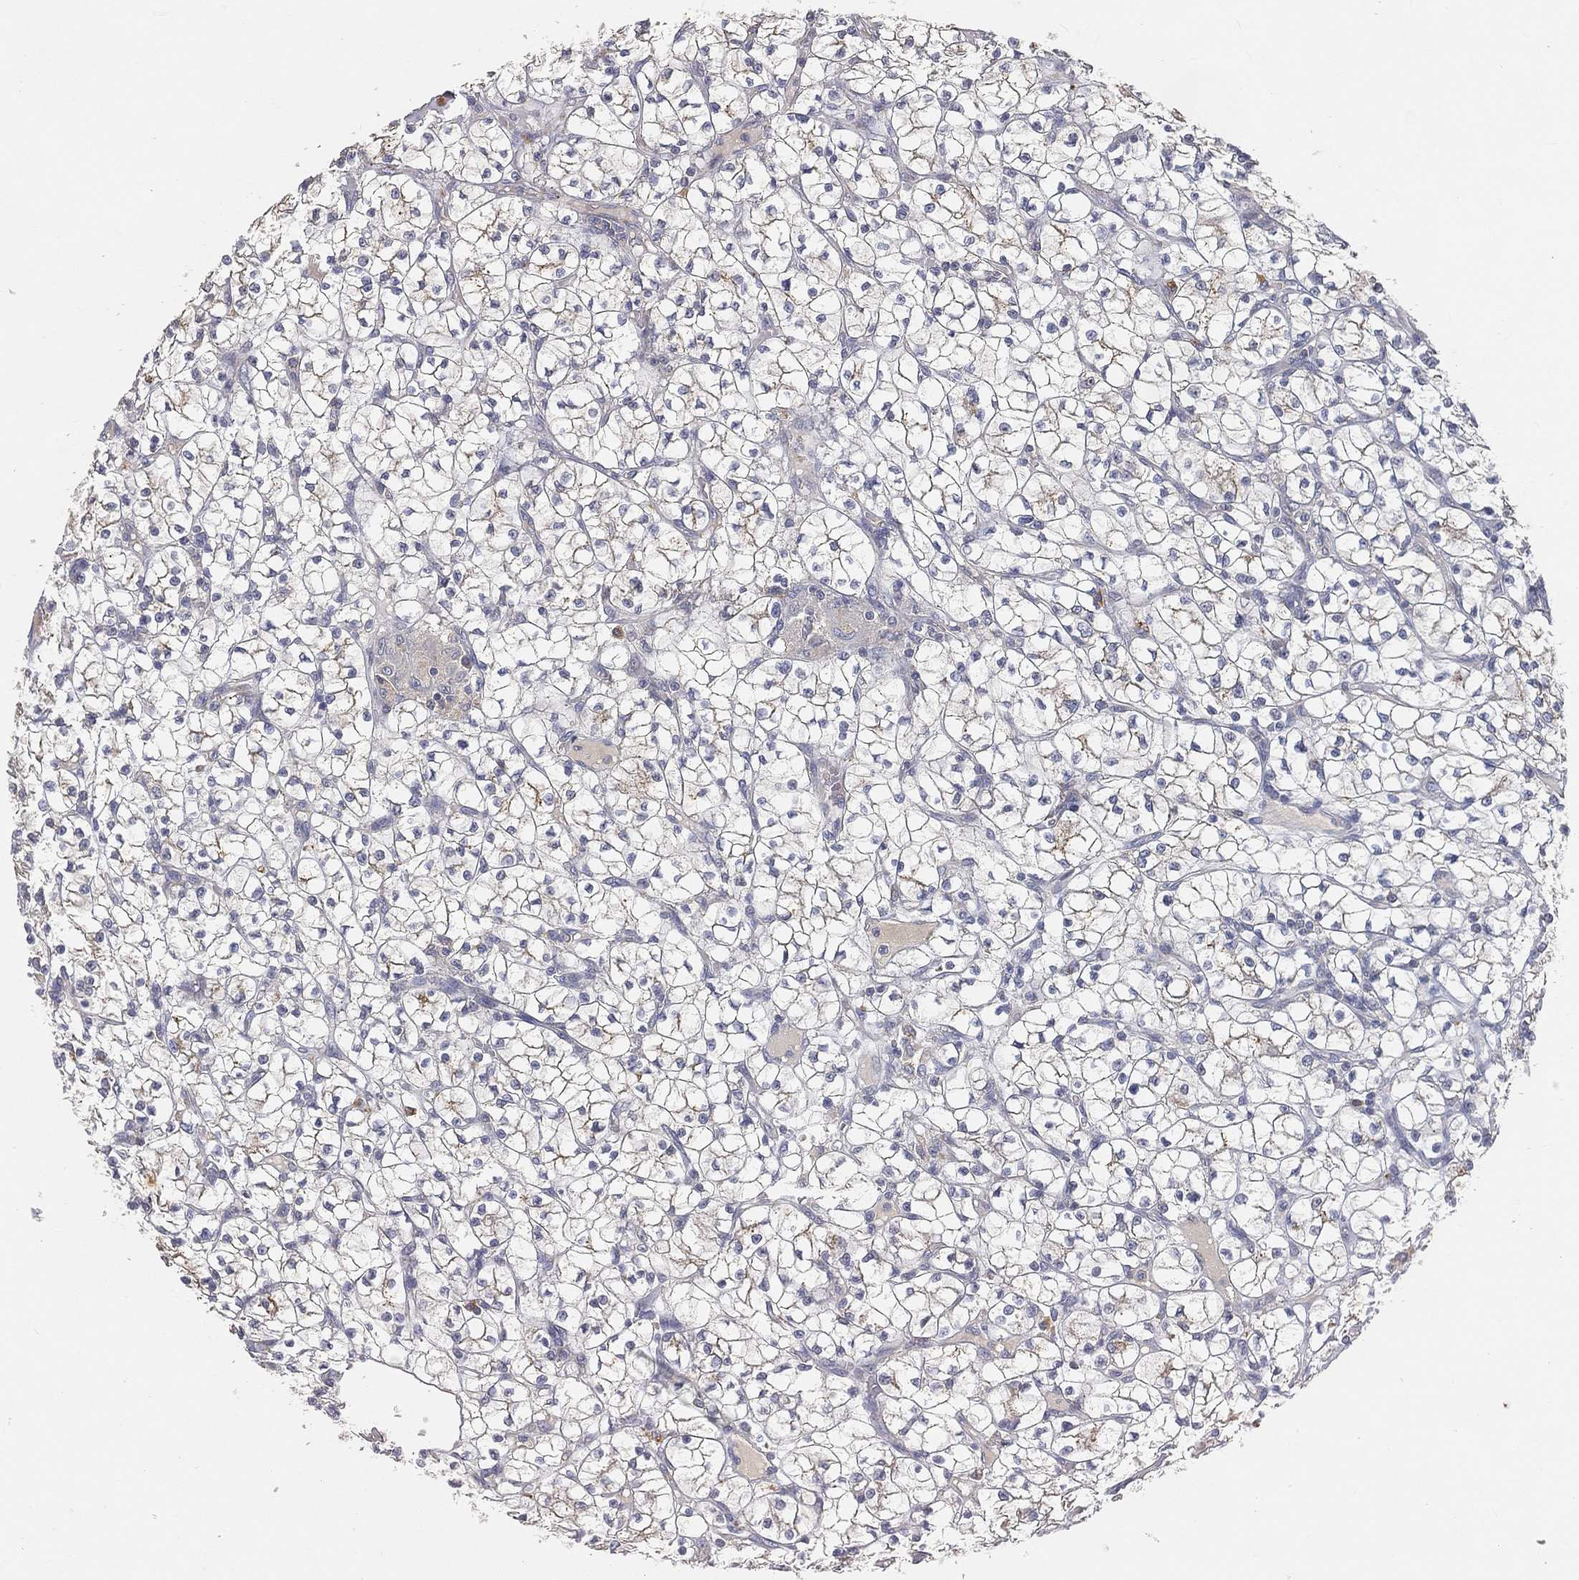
{"staining": {"intensity": "negative", "quantity": "none", "location": "none"}, "tissue": "renal cancer", "cell_type": "Tumor cells", "image_type": "cancer", "snomed": [{"axis": "morphology", "description": "Adenocarcinoma, NOS"}, {"axis": "topography", "description": "Kidney"}], "caption": "Renal cancer (adenocarcinoma) stained for a protein using immunohistochemistry displays no expression tumor cells.", "gene": "CTSL", "patient": {"sex": "female", "age": 64}}